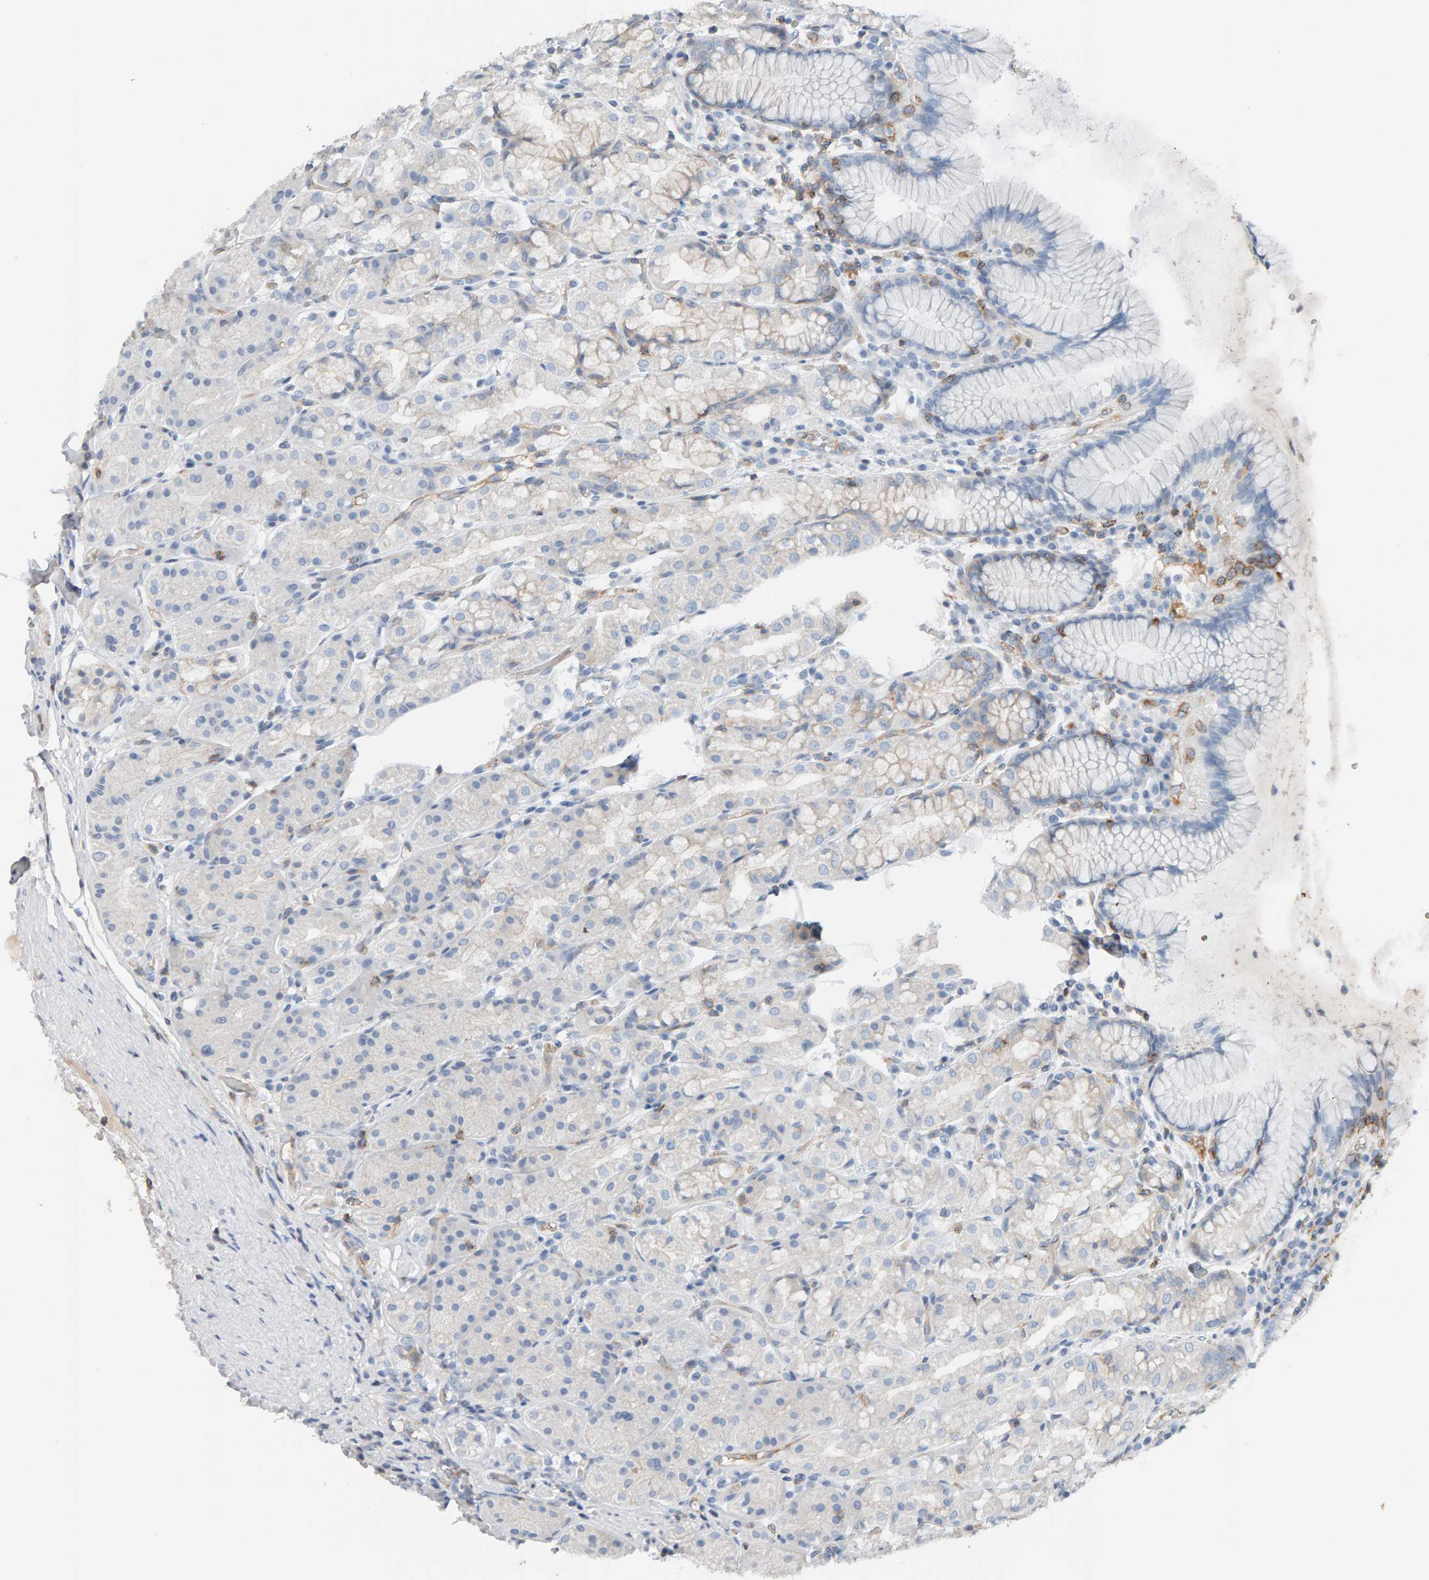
{"staining": {"intensity": "negative", "quantity": "none", "location": "none"}, "tissue": "stomach", "cell_type": "Glandular cells", "image_type": "normal", "snomed": [{"axis": "morphology", "description": "Normal tissue, NOS"}, {"axis": "topography", "description": "Stomach, lower"}], "caption": "The photomicrograph reveals no staining of glandular cells in normal stomach.", "gene": "FYN", "patient": {"sex": "female", "age": 56}}